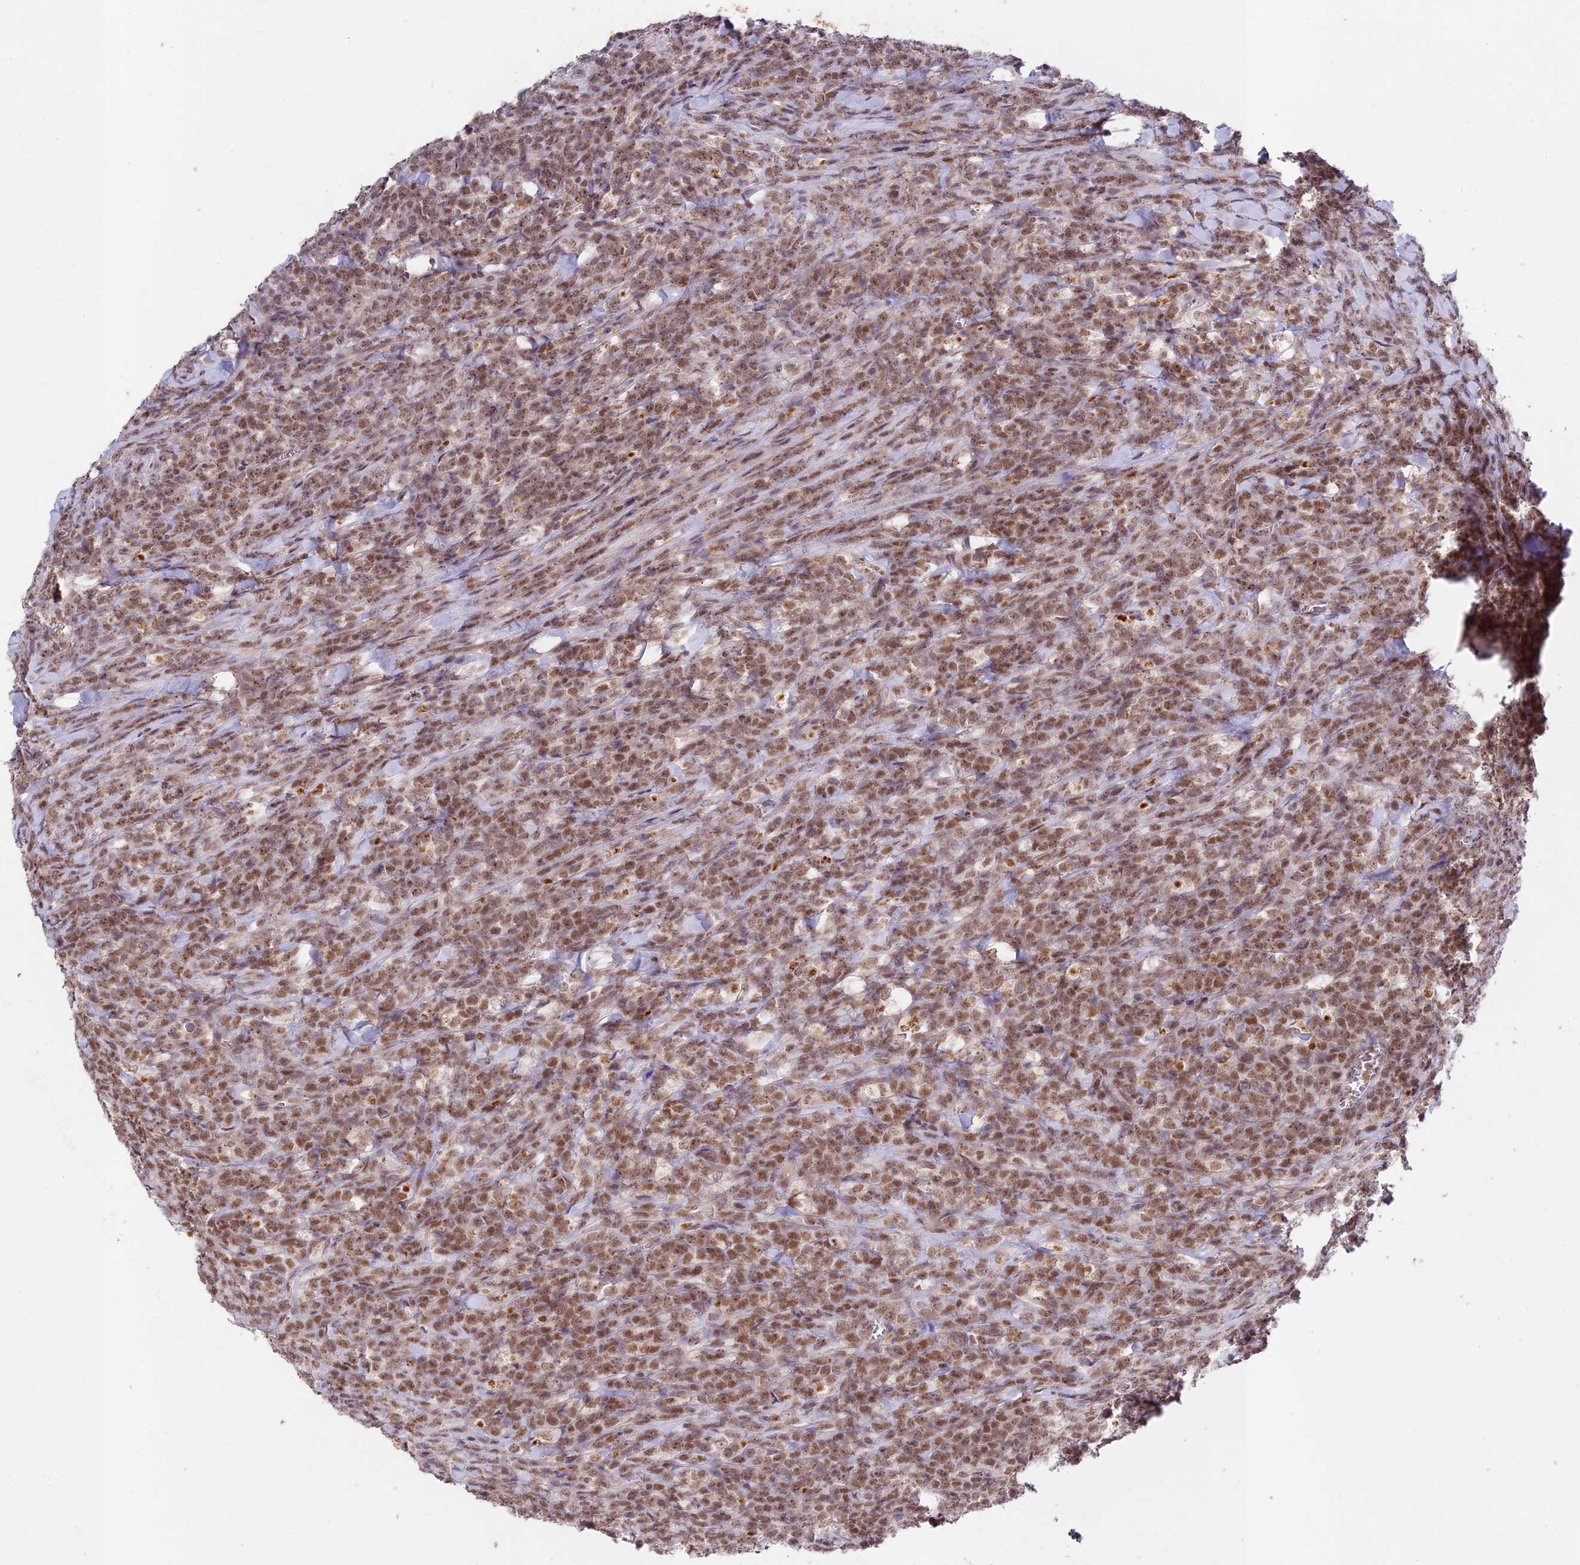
{"staining": {"intensity": "moderate", "quantity": ">75%", "location": "nuclear"}, "tissue": "lymphoma", "cell_type": "Tumor cells", "image_type": "cancer", "snomed": [{"axis": "morphology", "description": "Malignant lymphoma, non-Hodgkin's type, High grade"}, {"axis": "topography", "description": "Small intestine"}], "caption": "Malignant lymphoma, non-Hodgkin's type (high-grade) was stained to show a protein in brown. There is medium levels of moderate nuclear expression in about >75% of tumor cells.", "gene": "RAVER1", "patient": {"sex": "male", "age": 8}}